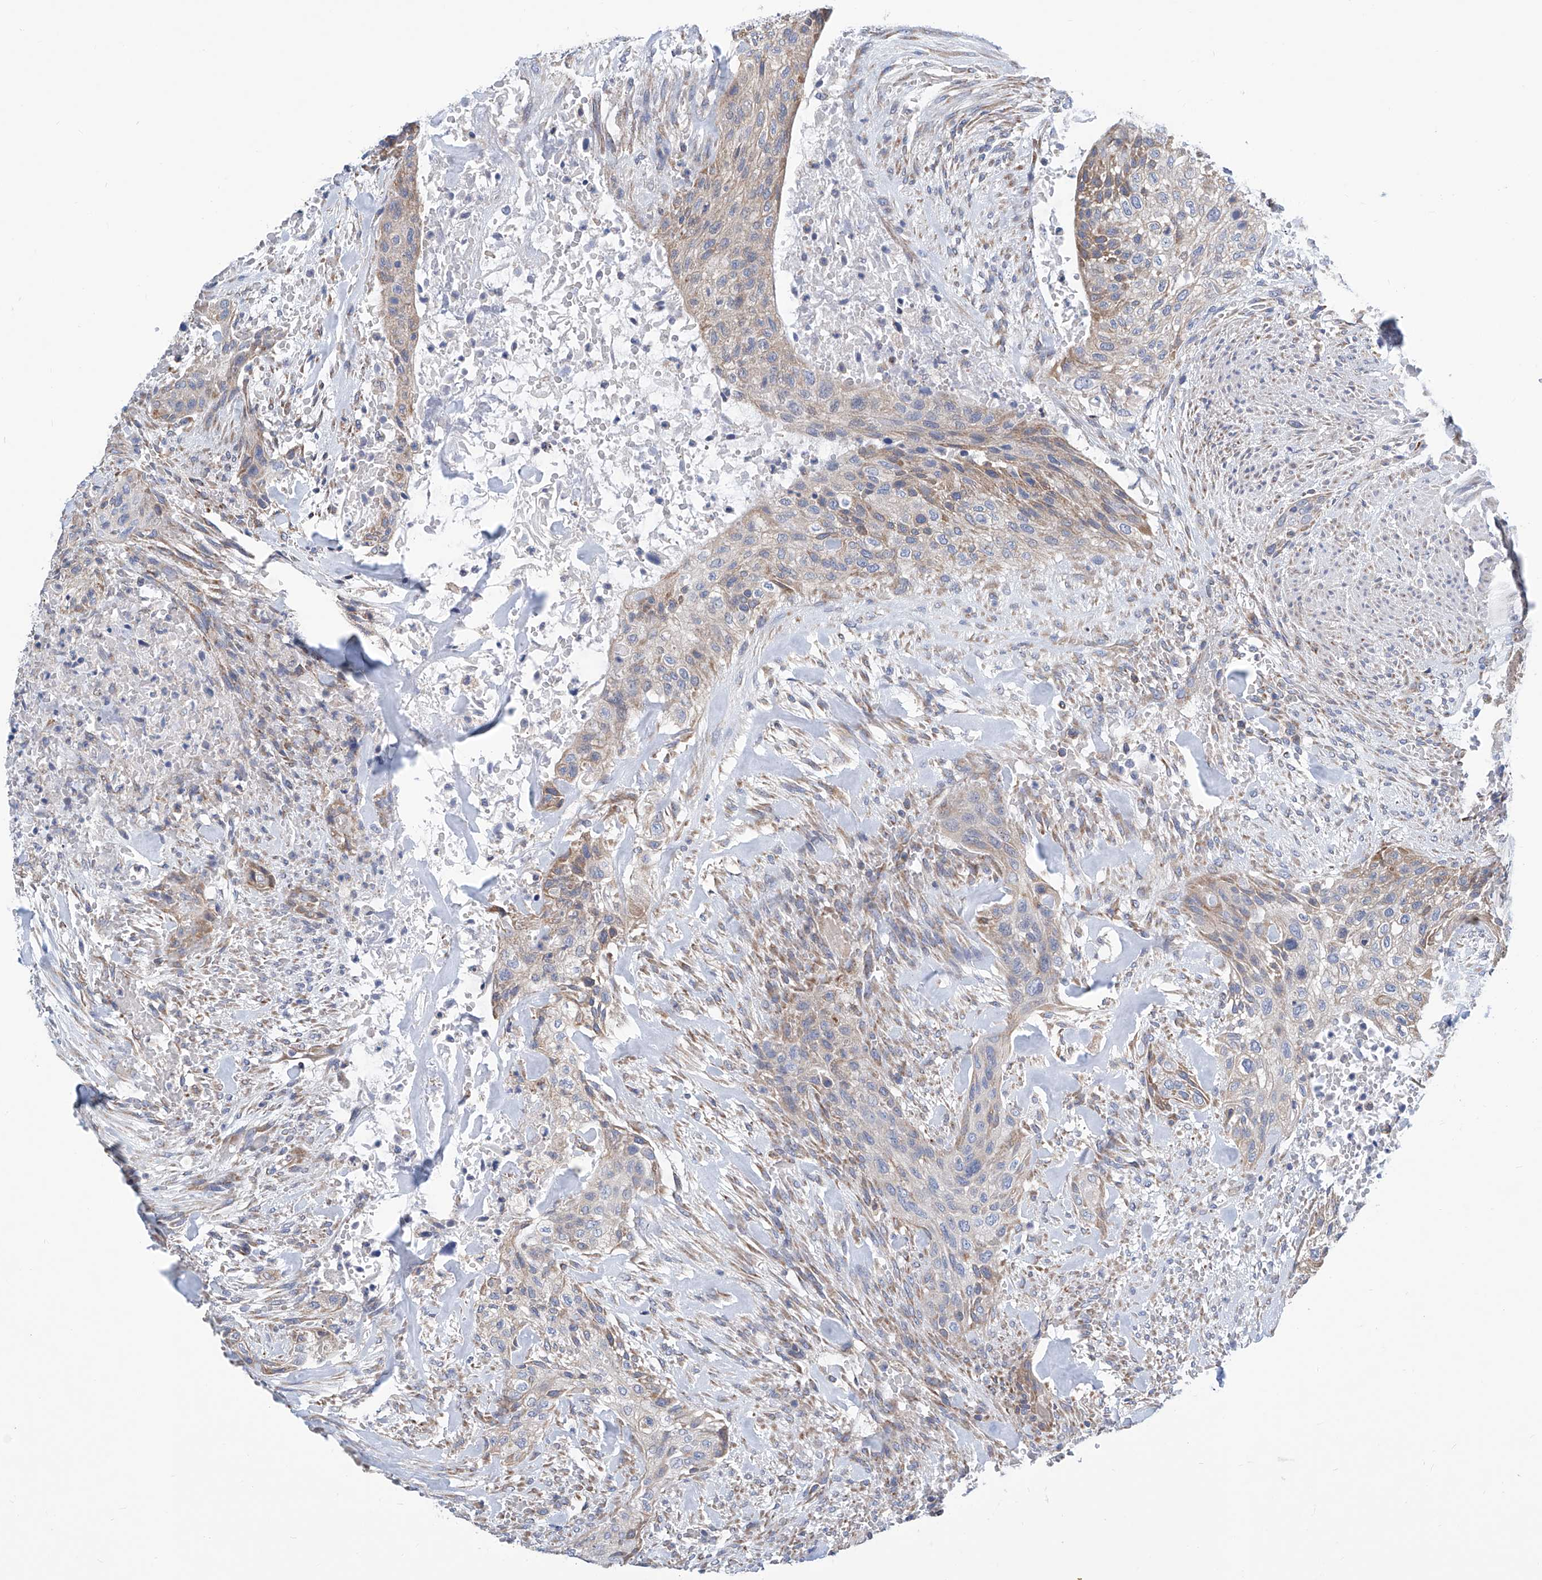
{"staining": {"intensity": "weak", "quantity": "<25%", "location": "cytoplasmic/membranous"}, "tissue": "urothelial cancer", "cell_type": "Tumor cells", "image_type": "cancer", "snomed": [{"axis": "morphology", "description": "Urothelial carcinoma, High grade"}, {"axis": "topography", "description": "Urinary bladder"}], "caption": "An image of urothelial carcinoma (high-grade) stained for a protein reveals no brown staining in tumor cells.", "gene": "MAD2L1", "patient": {"sex": "male", "age": 35}}